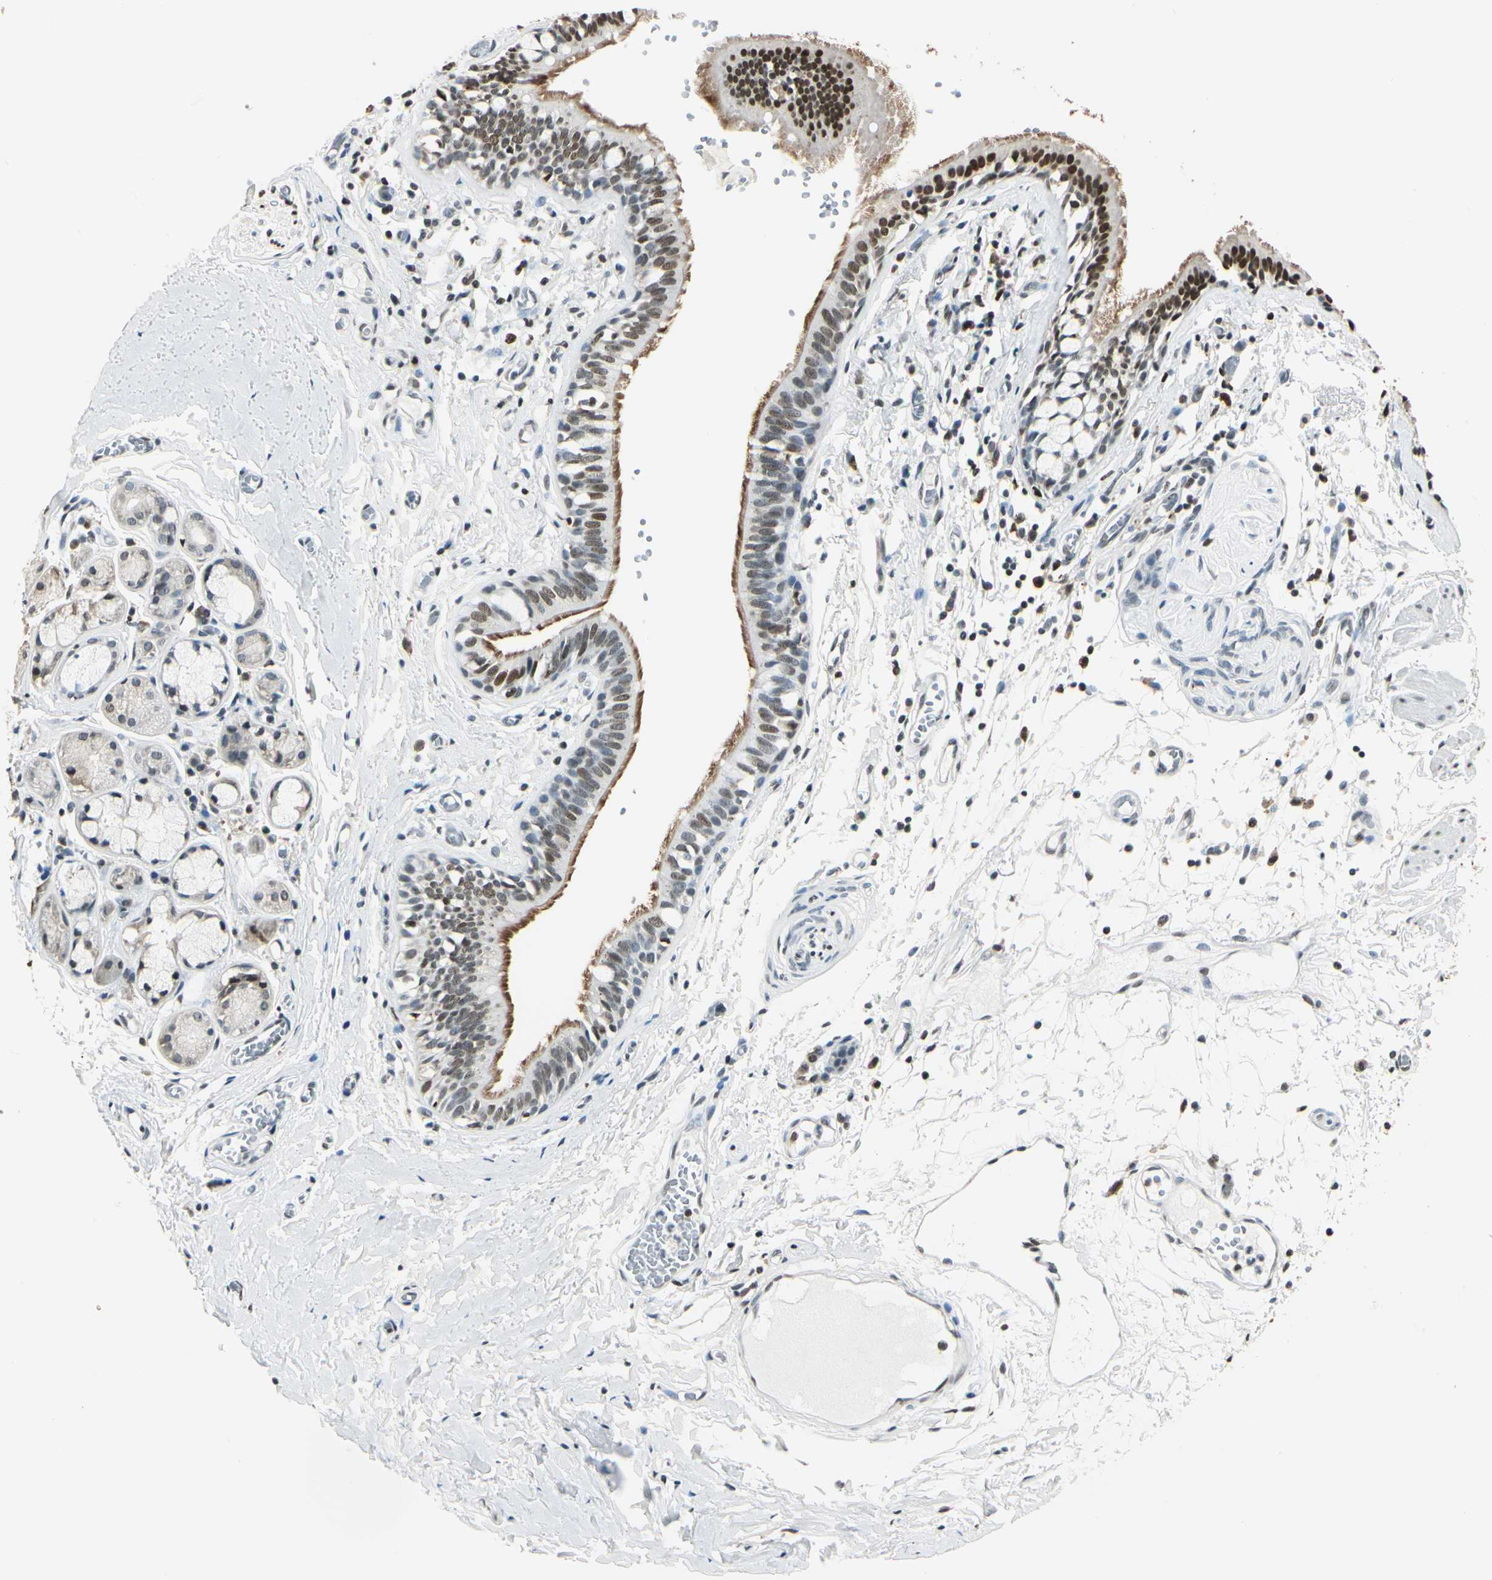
{"staining": {"intensity": "moderate", "quantity": ">75%", "location": "cytoplasmic/membranous,nuclear"}, "tissue": "bronchus", "cell_type": "Respiratory epithelial cells", "image_type": "normal", "snomed": [{"axis": "morphology", "description": "Normal tissue, NOS"}, {"axis": "topography", "description": "Bronchus"}, {"axis": "topography", "description": "Lung"}], "caption": "Bronchus stained with DAB (3,3'-diaminobenzidine) immunohistochemistry demonstrates medium levels of moderate cytoplasmic/membranous,nuclear positivity in about >75% of respiratory epithelial cells. (Stains: DAB in brown, nuclei in blue, Microscopy: brightfield microscopy at high magnification).", "gene": "FANCG", "patient": {"sex": "female", "age": 56}}